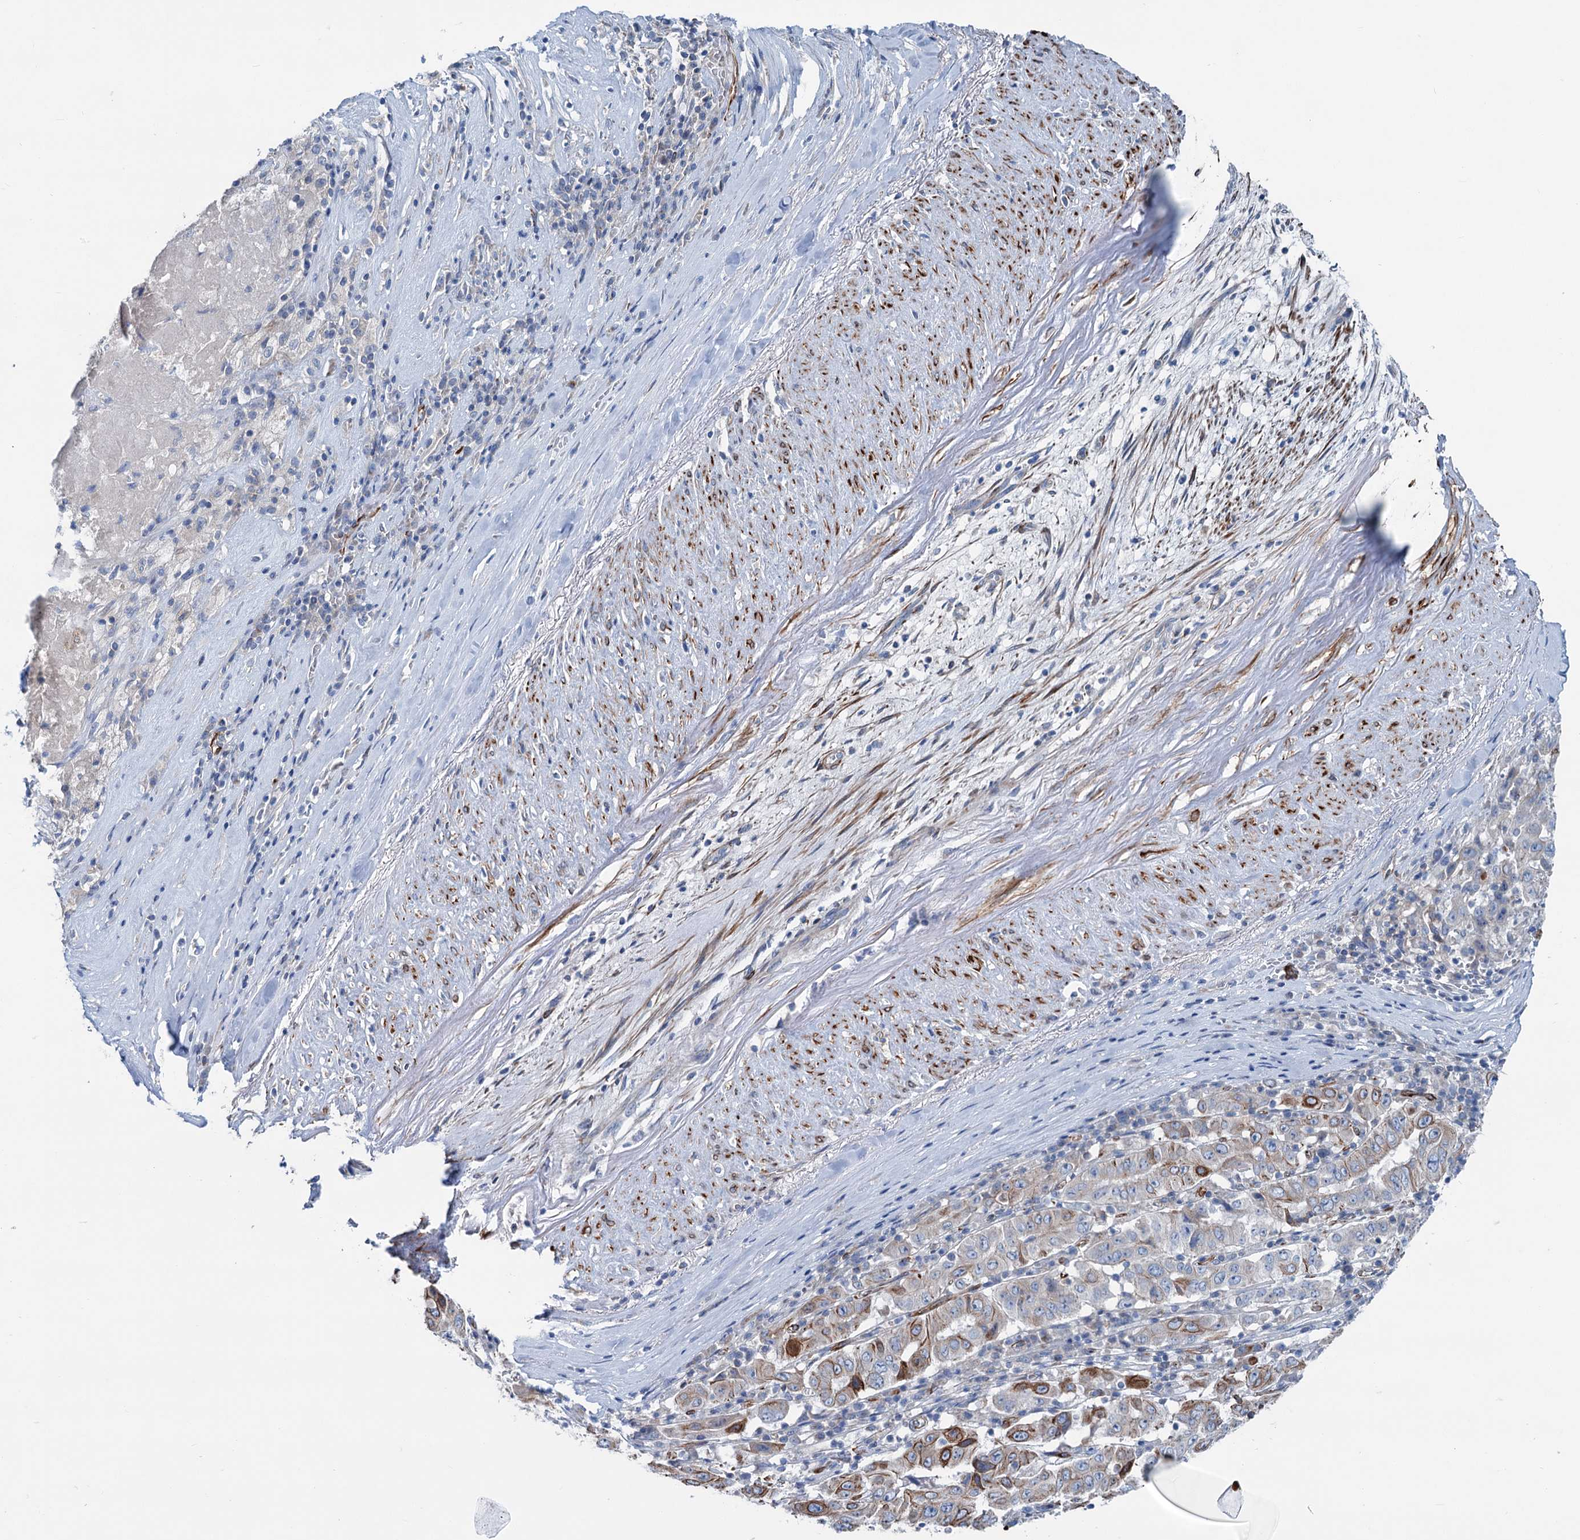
{"staining": {"intensity": "moderate", "quantity": "<25%", "location": "cytoplasmic/membranous"}, "tissue": "pancreatic cancer", "cell_type": "Tumor cells", "image_type": "cancer", "snomed": [{"axis": "morphology", "description": "Adenocarcinoma, NOS"}, {"axis": "topography", "description": "Pancreas"}], "caption": "Immunohistochemistry histopathology image of neoplastic tissue: human pancreatic cancer (adenocarcinoma) stained using IHC reveals low levels of moderate protein expression localized specifically in the cytoplasmic/membranous of tumor cells, appearing as a cytoplasmic/membranous brown color.", "gene": "CALCOCO1", "patient": {"sex": "male", "age": 63}}